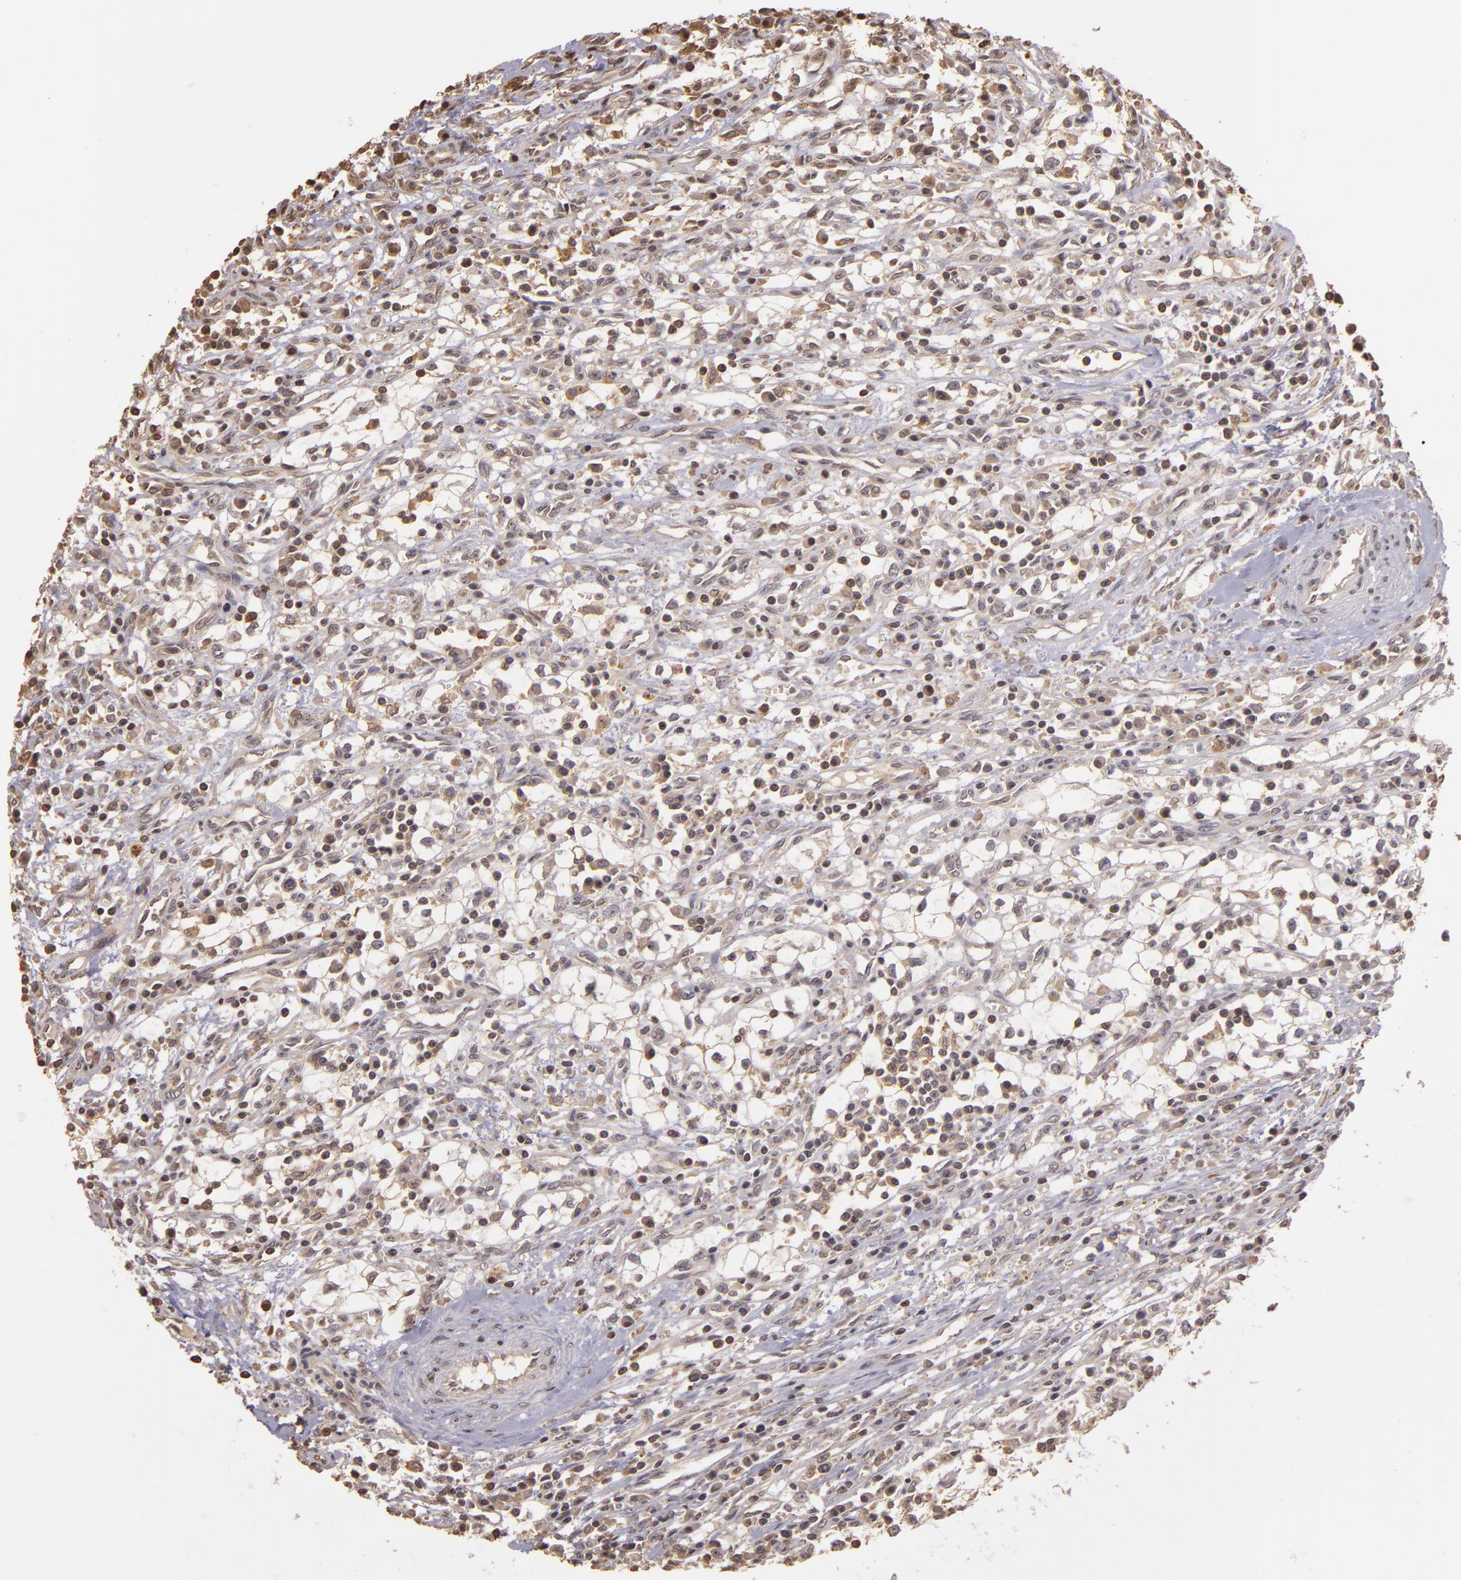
{"staining": {"intensity": "weak", "quantity": "<25%", "location": "cytoplasmic/membranous"}, "tissue": "renal cancer", "cell_type": "Tumor cells", "image_type": "cancer", "snomed": [{"axis": "morphology", "description": "Adenocarcinoma, NOS"}, {"axis": "topography", "description": "Kidney"}], "caption": "Tumor cells are negative for brown protein staining in renal adenocarcinoma.", "gene": "ARPC2", "patient": {"sex": "male", "age": 82}}